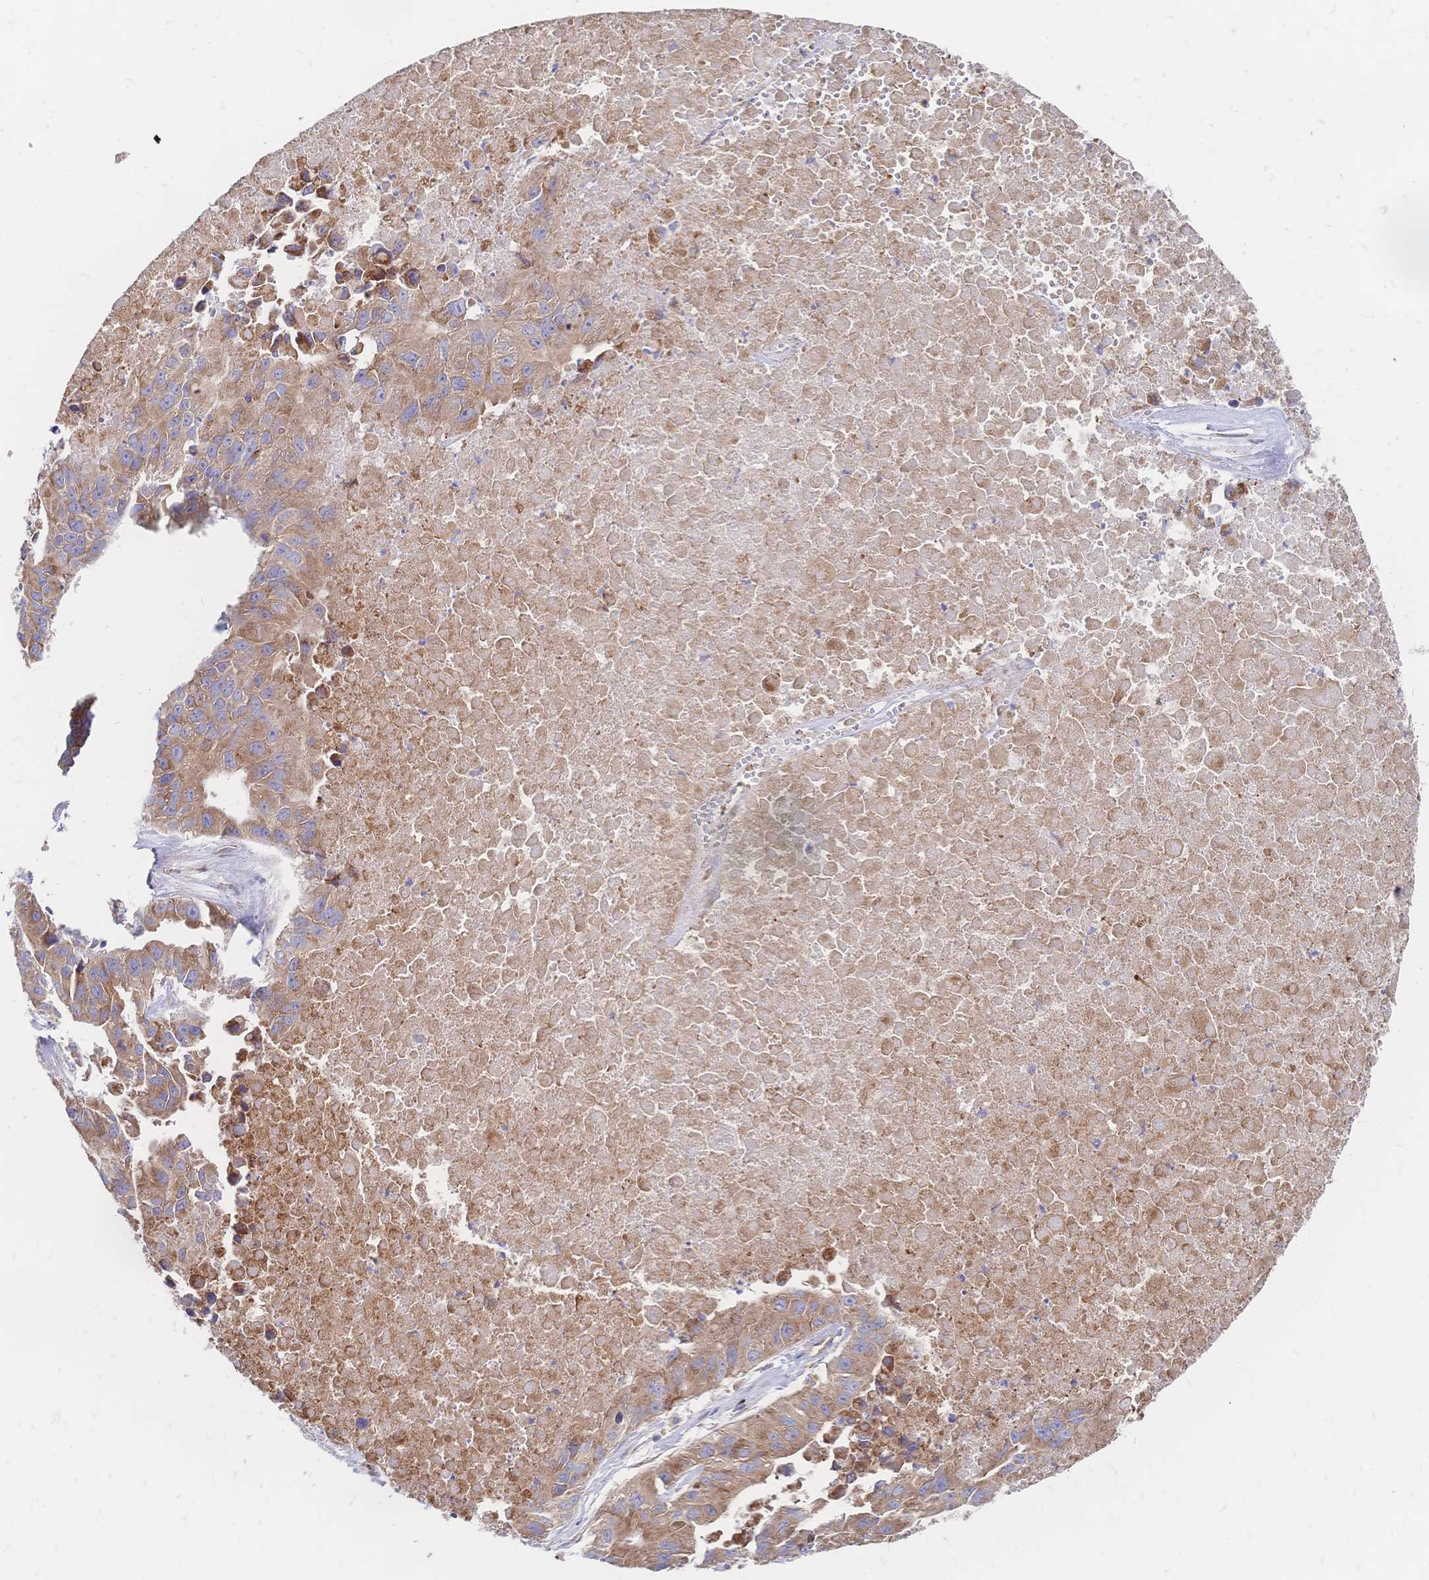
{"staining": {"intensity": "moderate", "quantity": ">75%", "location": "cytoplasmic/membranous"}, "tissue": "lung cancer", "cell_type": "Tumor cells", "image_type": "cancer", "snomed": [{"axis": "morphology", "description": "Adenocarcinoma, NOS"}, {"axis": "topography", "description": "Lymph node"}, {"axis": "topography", "description": "Lung"}], "caption": "Immunohistochemical staining of human adenocarcinoma (lung) displays medium levels of moderate cytoplasmic/membranous expression in approximately >75% of tumor cells.", "gene": "SORBS1", "patient": {"sex": "male", "age": 64}}